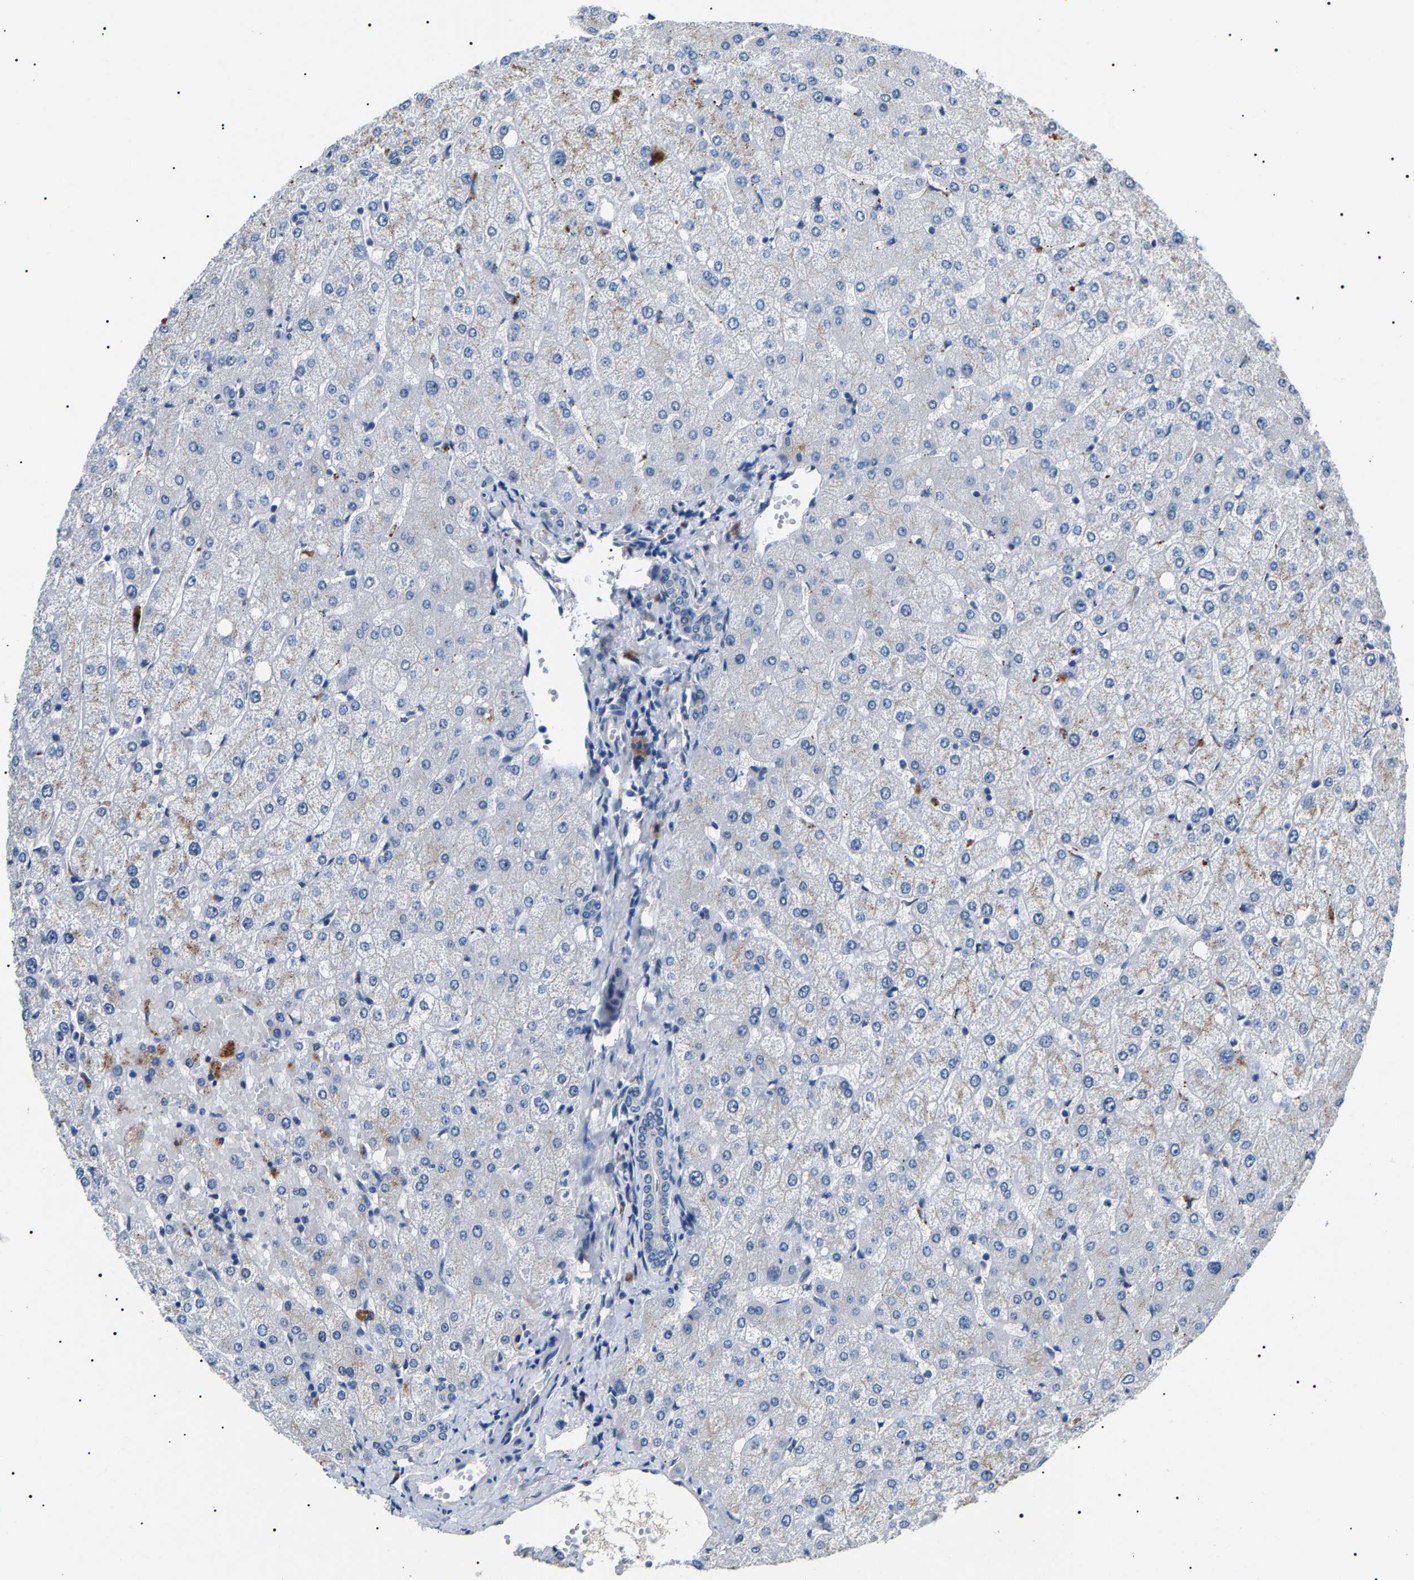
{"staining": {"intensity": "negative", "quantity": "none", "location": "none"}, "tissue": "liver", "cell_type": "Cholangiocytes", "image_type": "normal", "snomed": [{"axis": "morphology", "description": "Normal tissue, NOS"}, {"axis": "topography", "description": "Liver"}], "caption": "IHC micrograph of unremarkable liver stained for a protein (brown), which displays no expression in cholangiocytes.", "gene": "KLK15", "patient": {"sex": "female", "age": 54}}